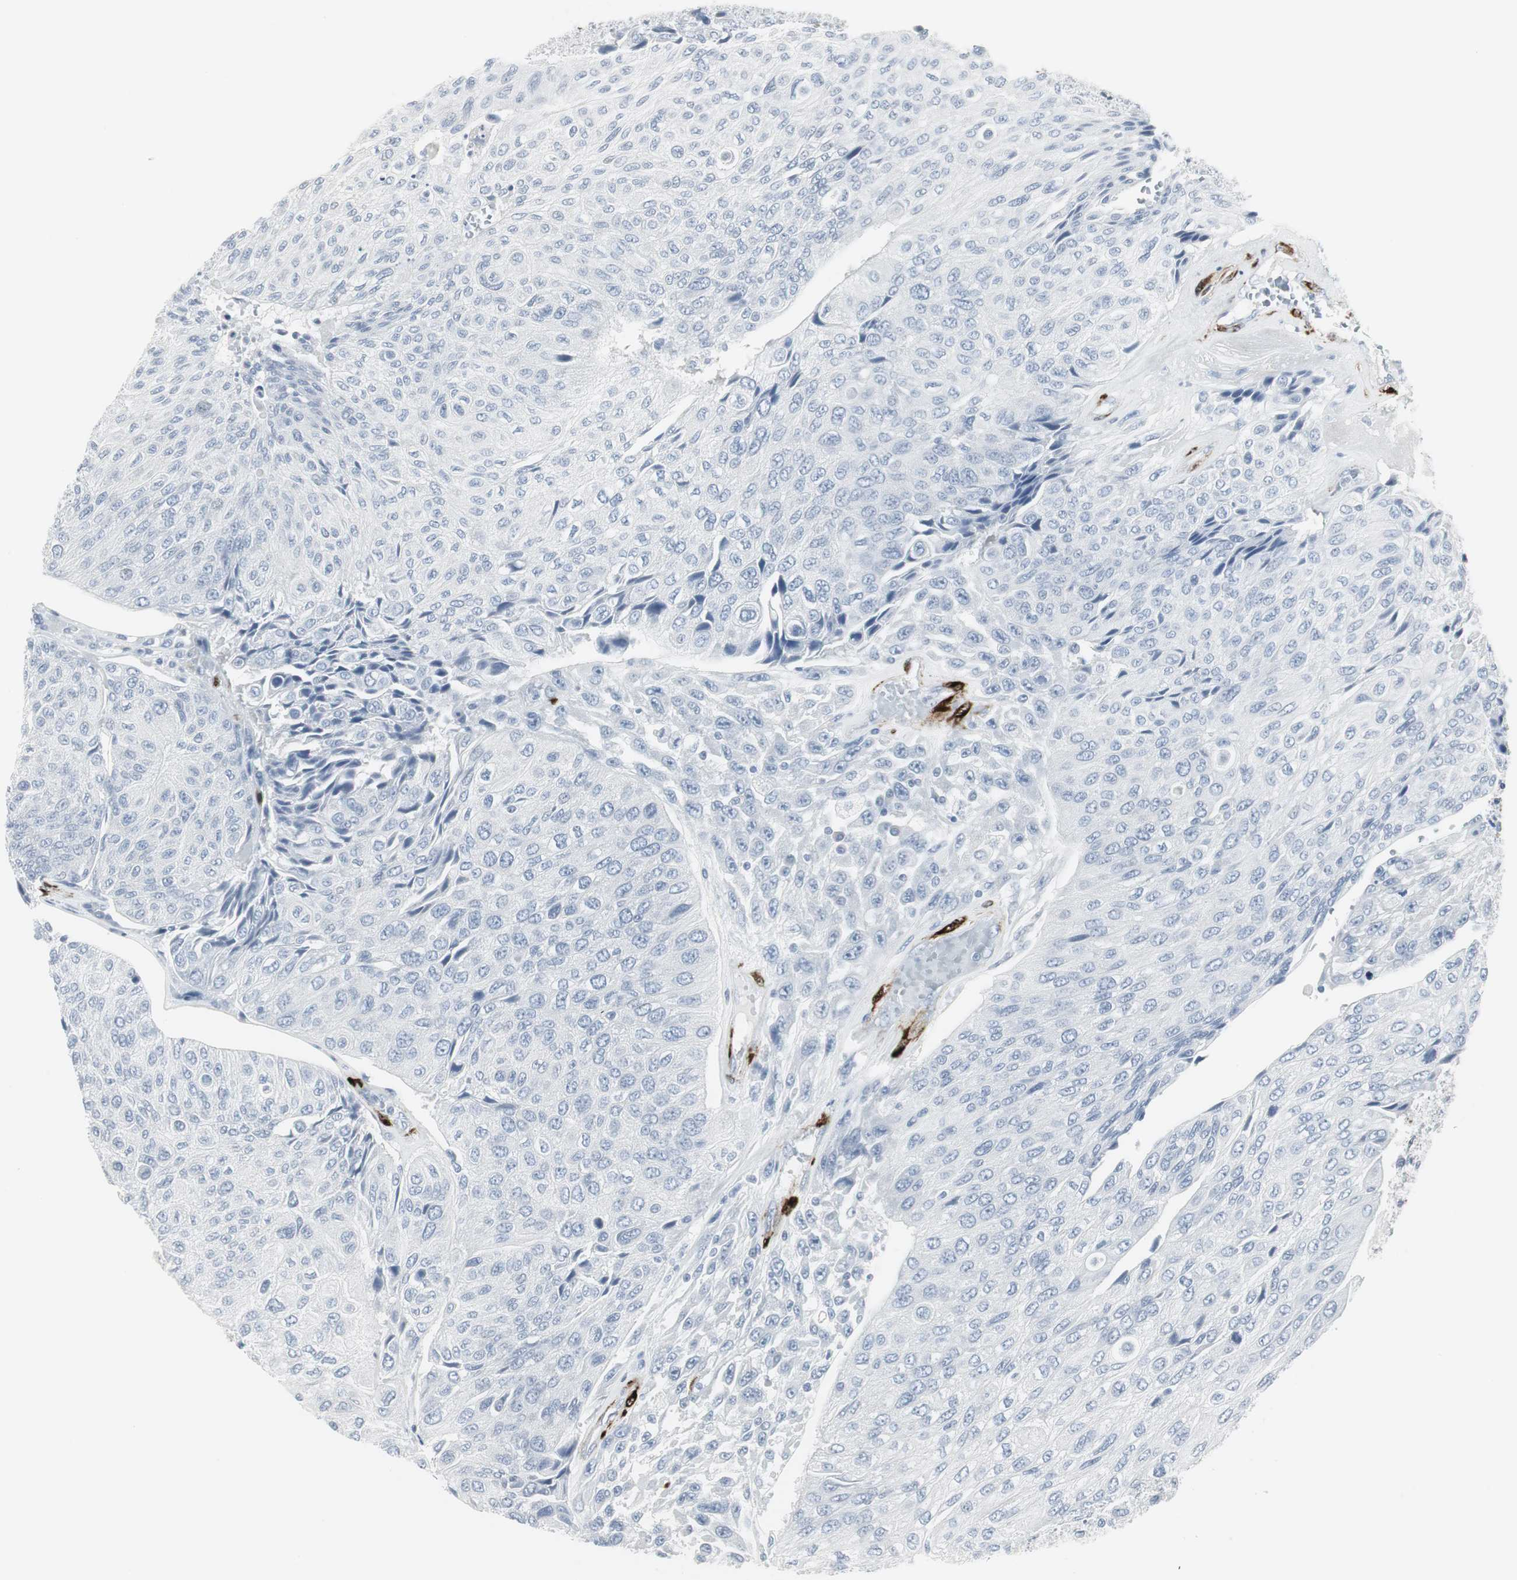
{"staining": {"intensity": "negative", "quantity": "none", "location": "none"}, "tissue": "urothelial cancer", "cell_type": "Tumor cells", "image_type": "cancer", "snomed": [{"axis": "morphology", "description": "Urothelial carcinoma, High grade"}, {"axis": "topography", "description": "Urinary bladder"}], "caption": "This photomicrograph is of urothelial carcinoma (high-grade) stained with immunohistochemistry (IHC) to label a protein in brown with the nuclei are counter-stained blue. There is no expression in tumor cells.", "gene": "PPP1R14A", "patient": {"sex": "male", "age": 66}}